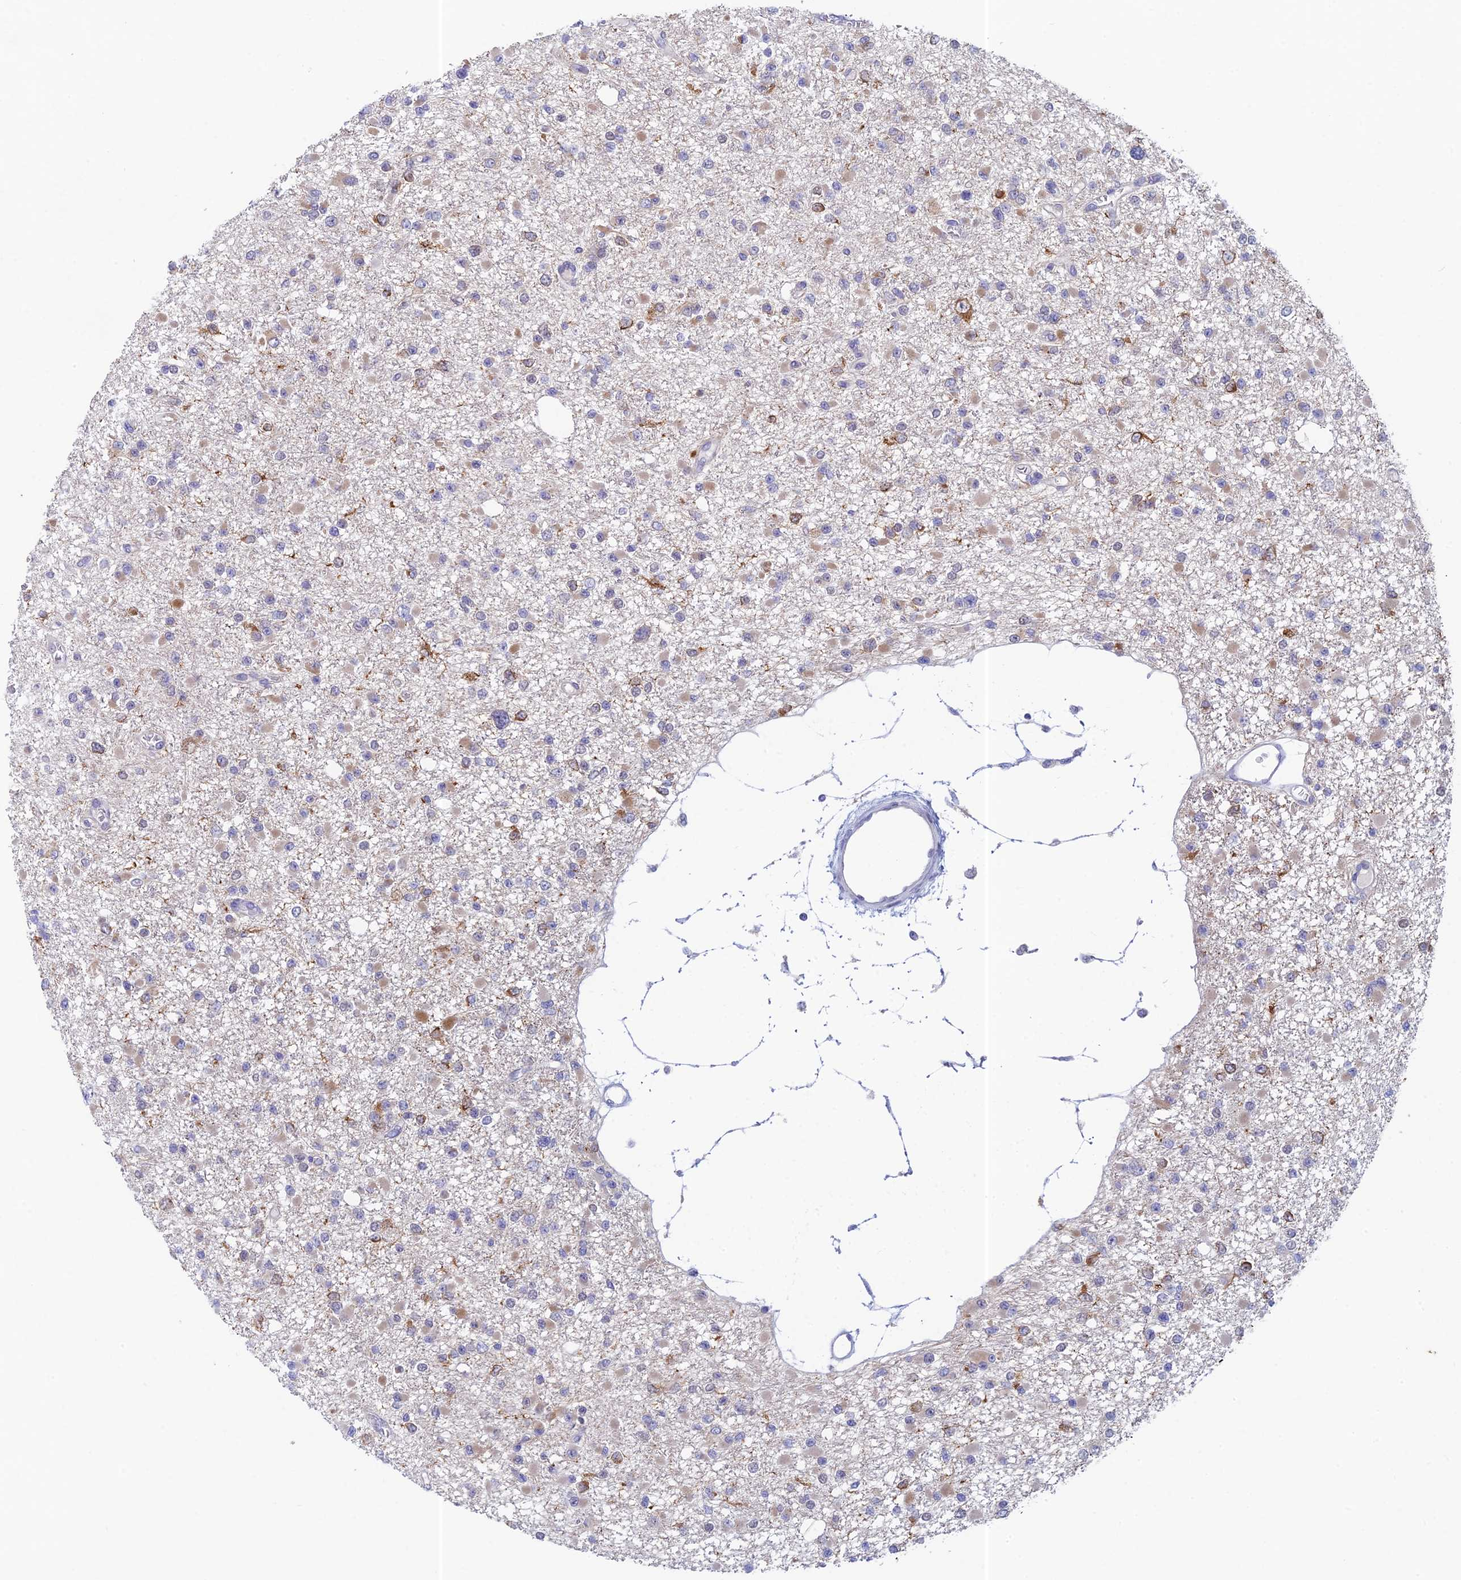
{"staining": {"intensity": "moderate", "quantity": "<25%", "location": "cytoplasmic/membranous"}, "tissue": "glioma", "cell_type": "Tumor cells", "image_type": "cancer", "snomed": [{"axis": "morphology", "description": "Glioma, malignant, Low grade"}, {"axis": "topography", "description": "Brain"}], "caption": "DAB (3,3'-diaminobenzidine) immunohistochemical staining of human glioma reveals moderate cytoplasmic/membranous protein expression in approximately <25% of tumor cells.", "gene": "MRPL17", "patient": {"sex": "female", "age": 22}}